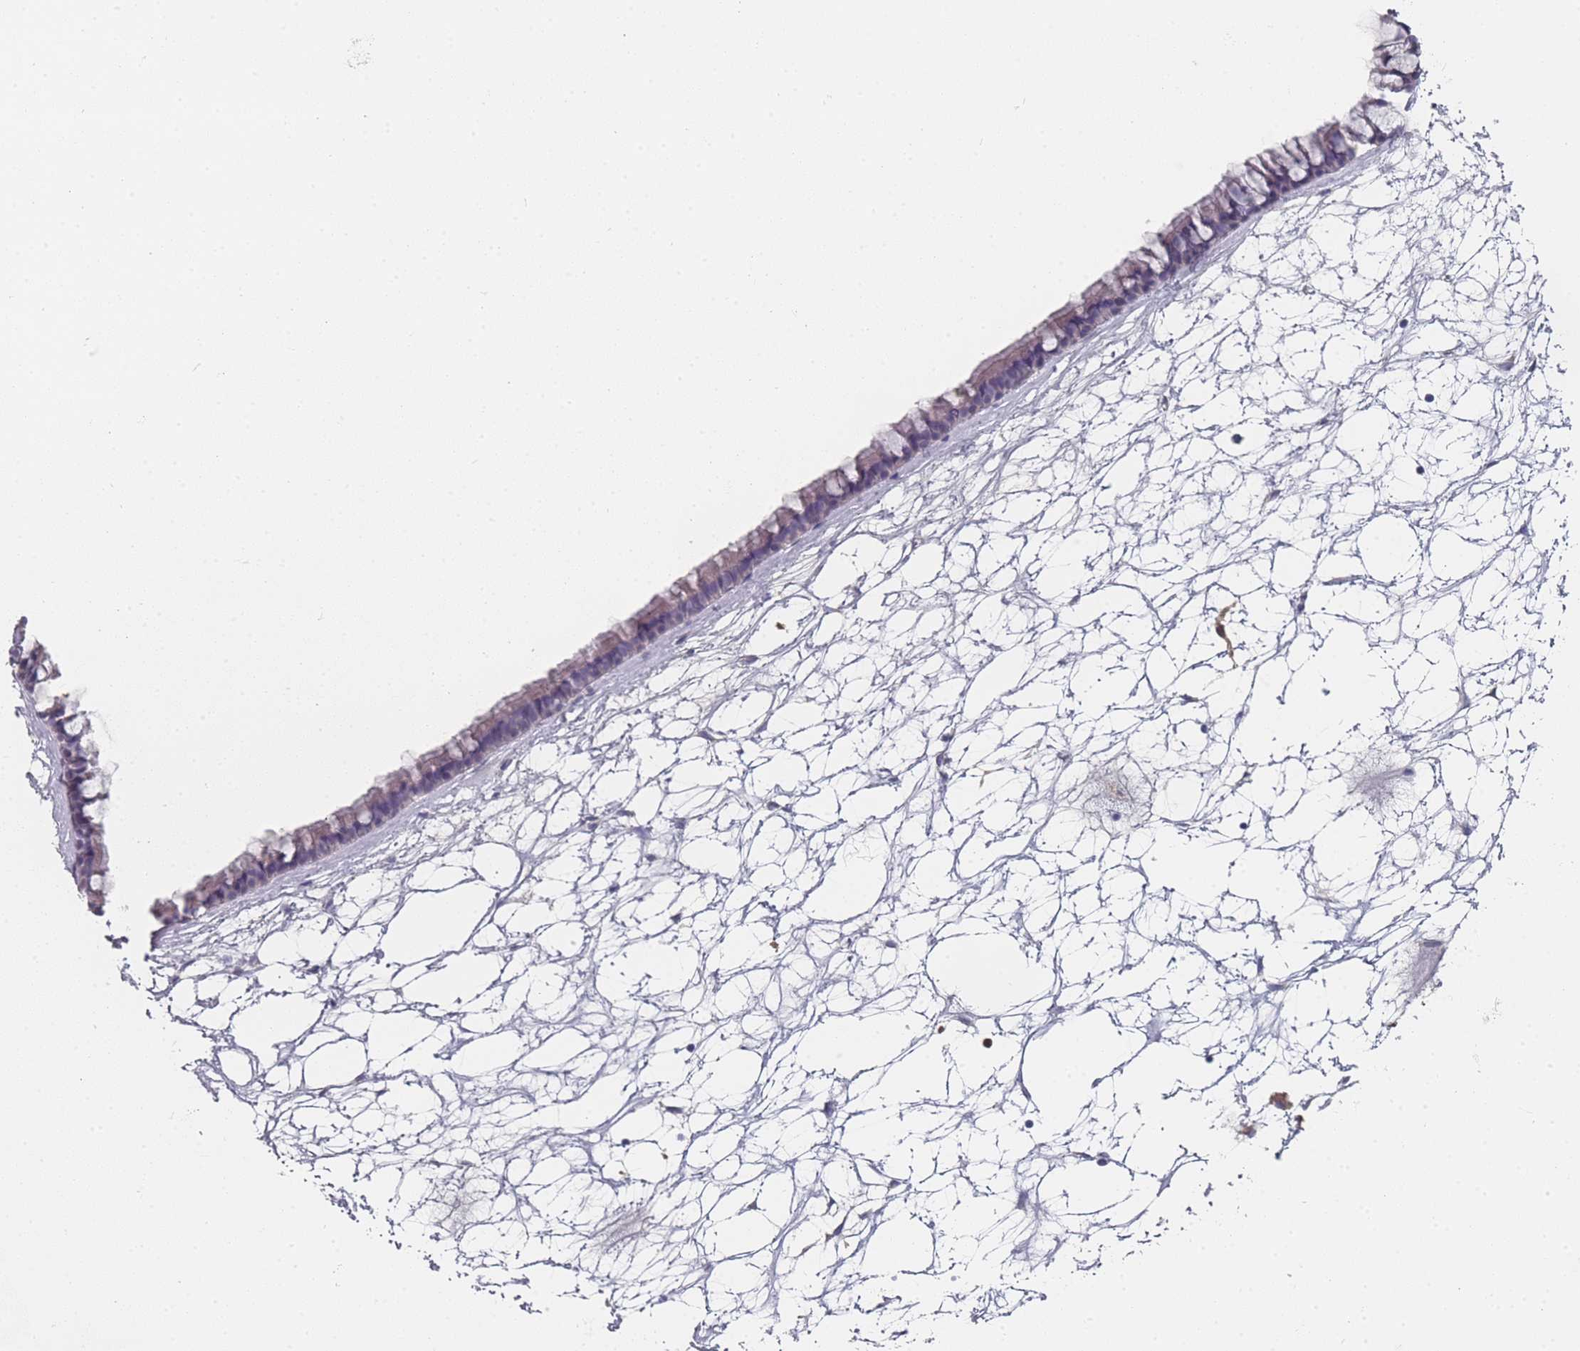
{"staining": {"intensity": "negative", "quantity": "none", "location": "none"}, "tissue": "nasopharynx", "cell_type": "Respiratory epithelial cells", "image_type": "normal", "snomed": [{"axis": "morphology", "description": "Normal tissue, NOS"}, {"axis": "topography", "description": "Nasopharynx"}], "caption": "Unremarkable nasopharynx was stained to show a protein in brown. There is no significant expression in respiratory epithelial cells. (Brightfield microscopy of DAB (3,3'-diaminobenzidine) IHC at high magnification).", "gene": "SLC35E4", "patient": {"sex": "male", "age": 64}}